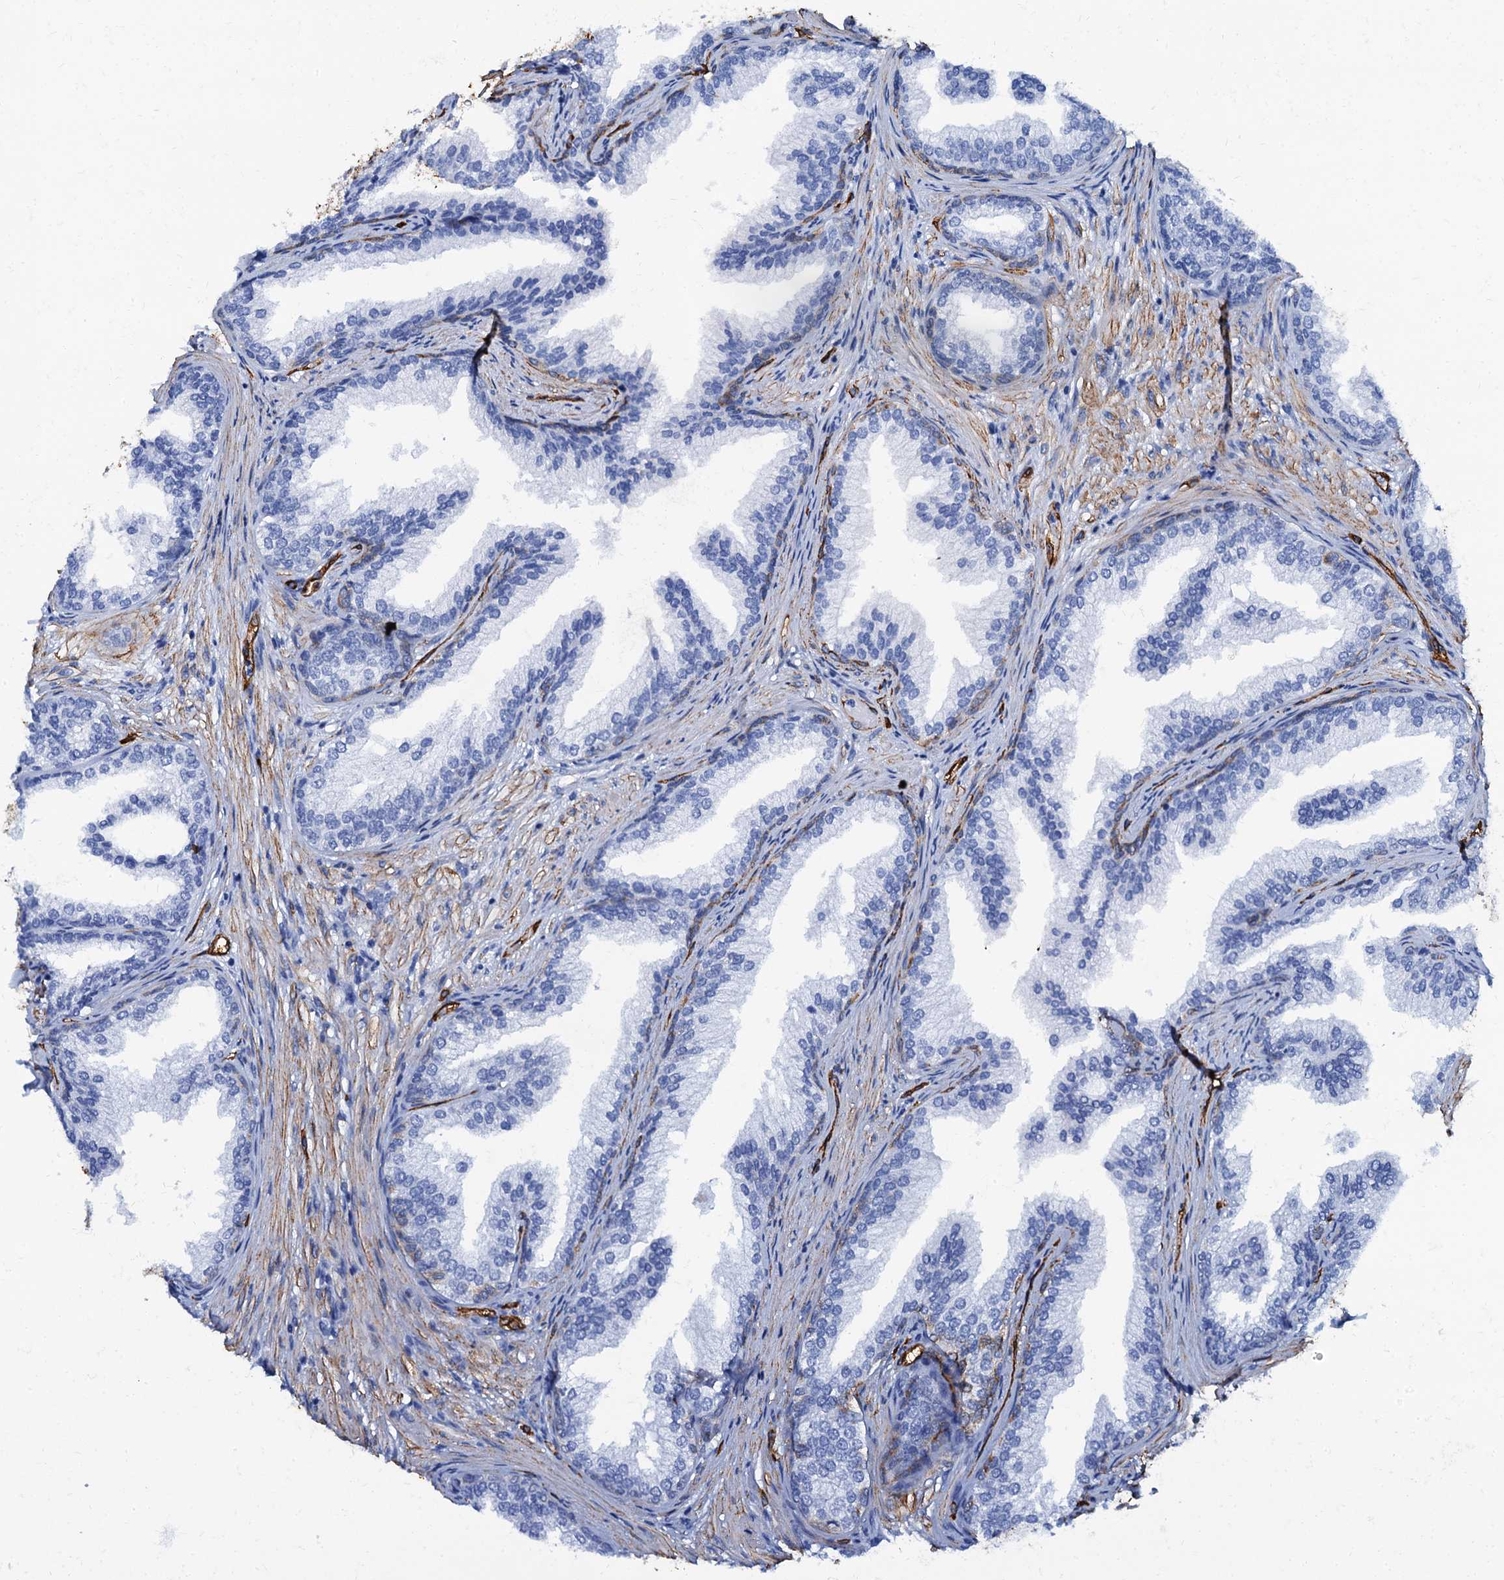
{"staining": {"intensity": "negative", "quantity": "none", "location": "none"}, "tissue": "prostate", "cell_type": "Glandular cells", "image_type": "normal", "snomed": [{"axis": "morphology", "description": "Normal tissue, NOS"}, {"axis": "topography", "description": "Prostate"}], "caption": "IHC image of benign prostate: human prostate stained with DAB (3,3'-diaminobenzidine) exhibits no significant protein positivity in glandular cells.", "gene": "CAVIN2", "patient": {"sex": "male", "age": 76}}